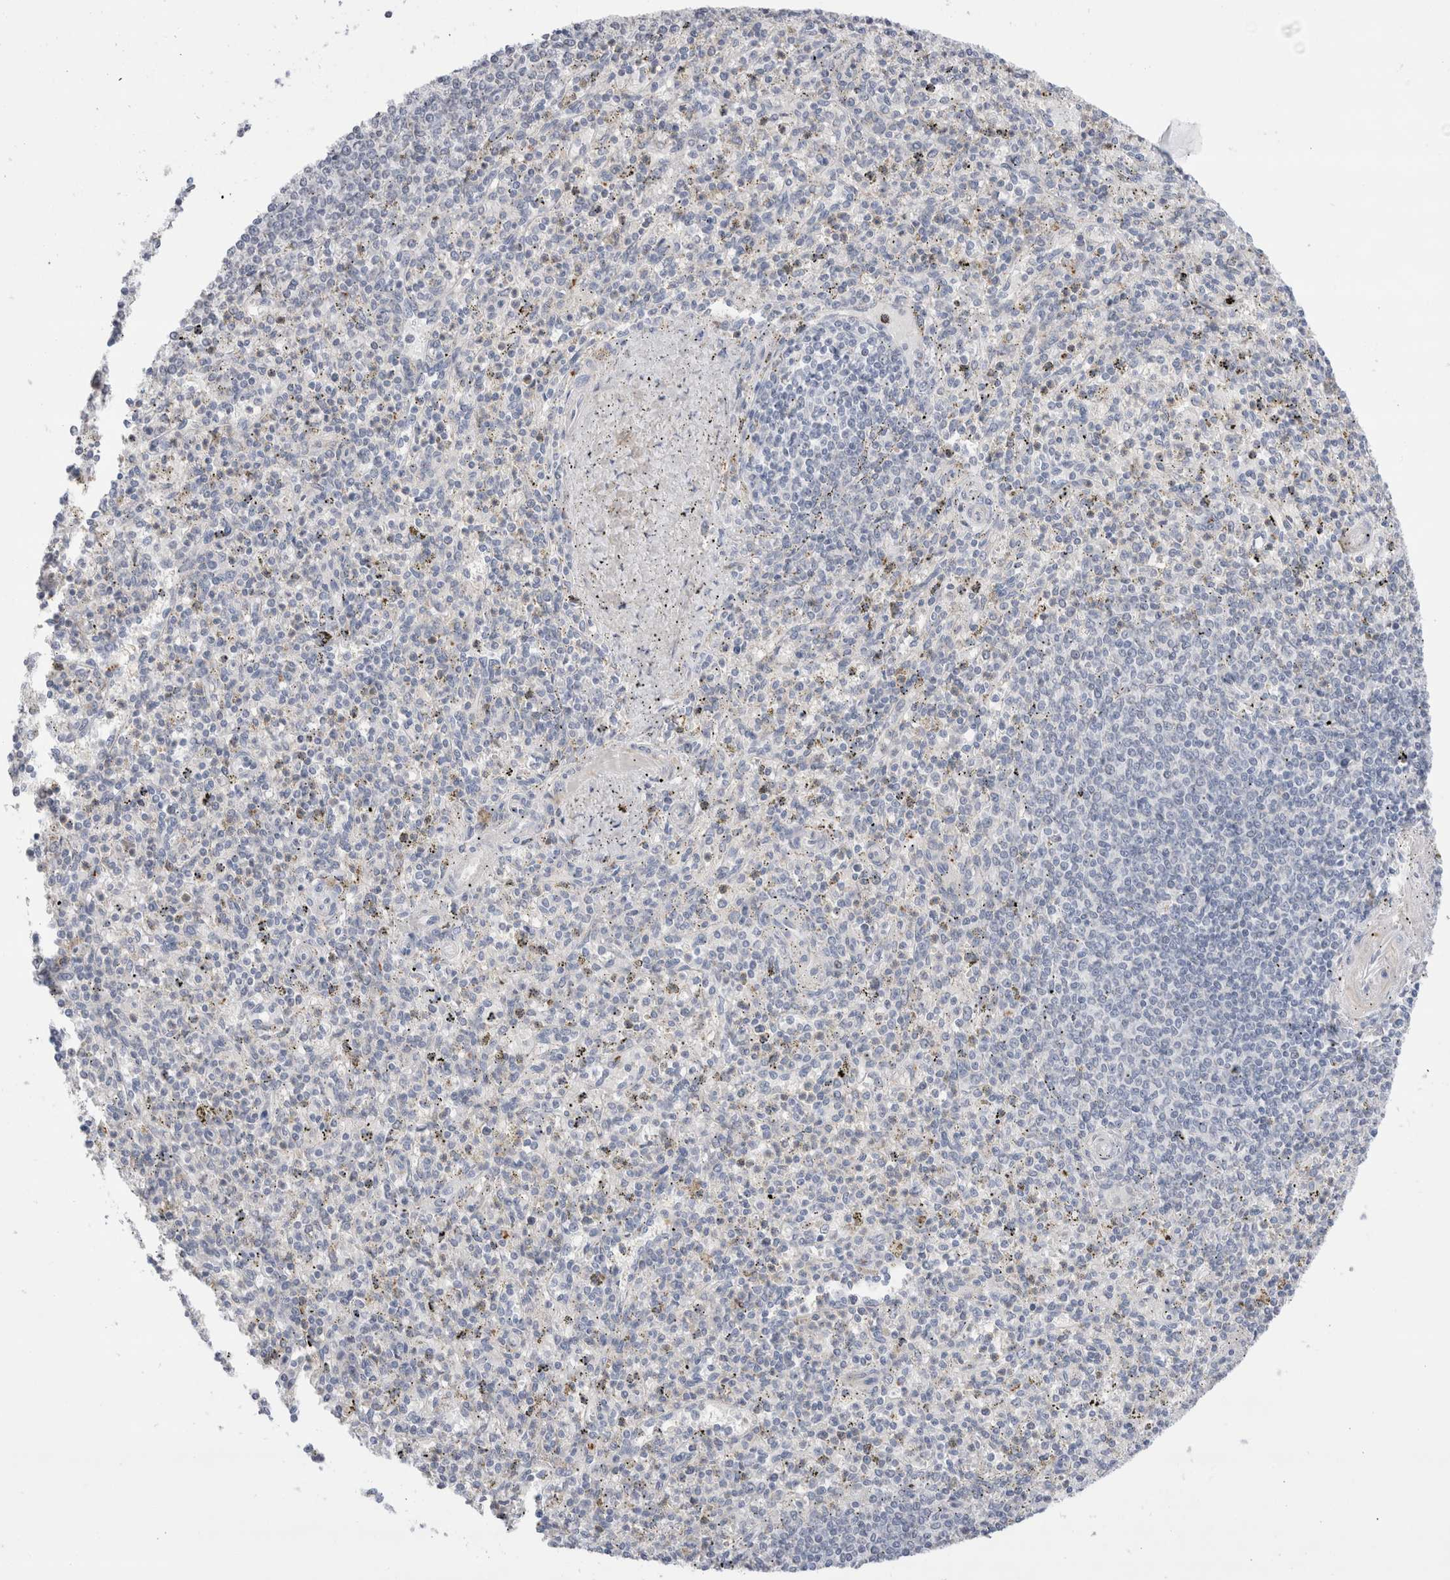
{"staining": {"intensity": "negative", "quantity": "none", "location": "none"}, "tissue": "spleen", "cell_type": "Cells in red pulp", "image_type": "normal", "snomed": [{"axis": "morphology", "description": "Normal tissue, NOS"}, {"axis": "topography", "description": "Spleen"}], "caption": "This image is of unremarkable spleen stained with immunohistochemistry to label a protein in brown with the nuclei are counter-stained blue. There is no positivity in cells in red pulp. (Brightfield microscopy of DAB IHC at high magnification).", "gene": "ECHDC2", "patient": {"sex": "male", "age": 72}}